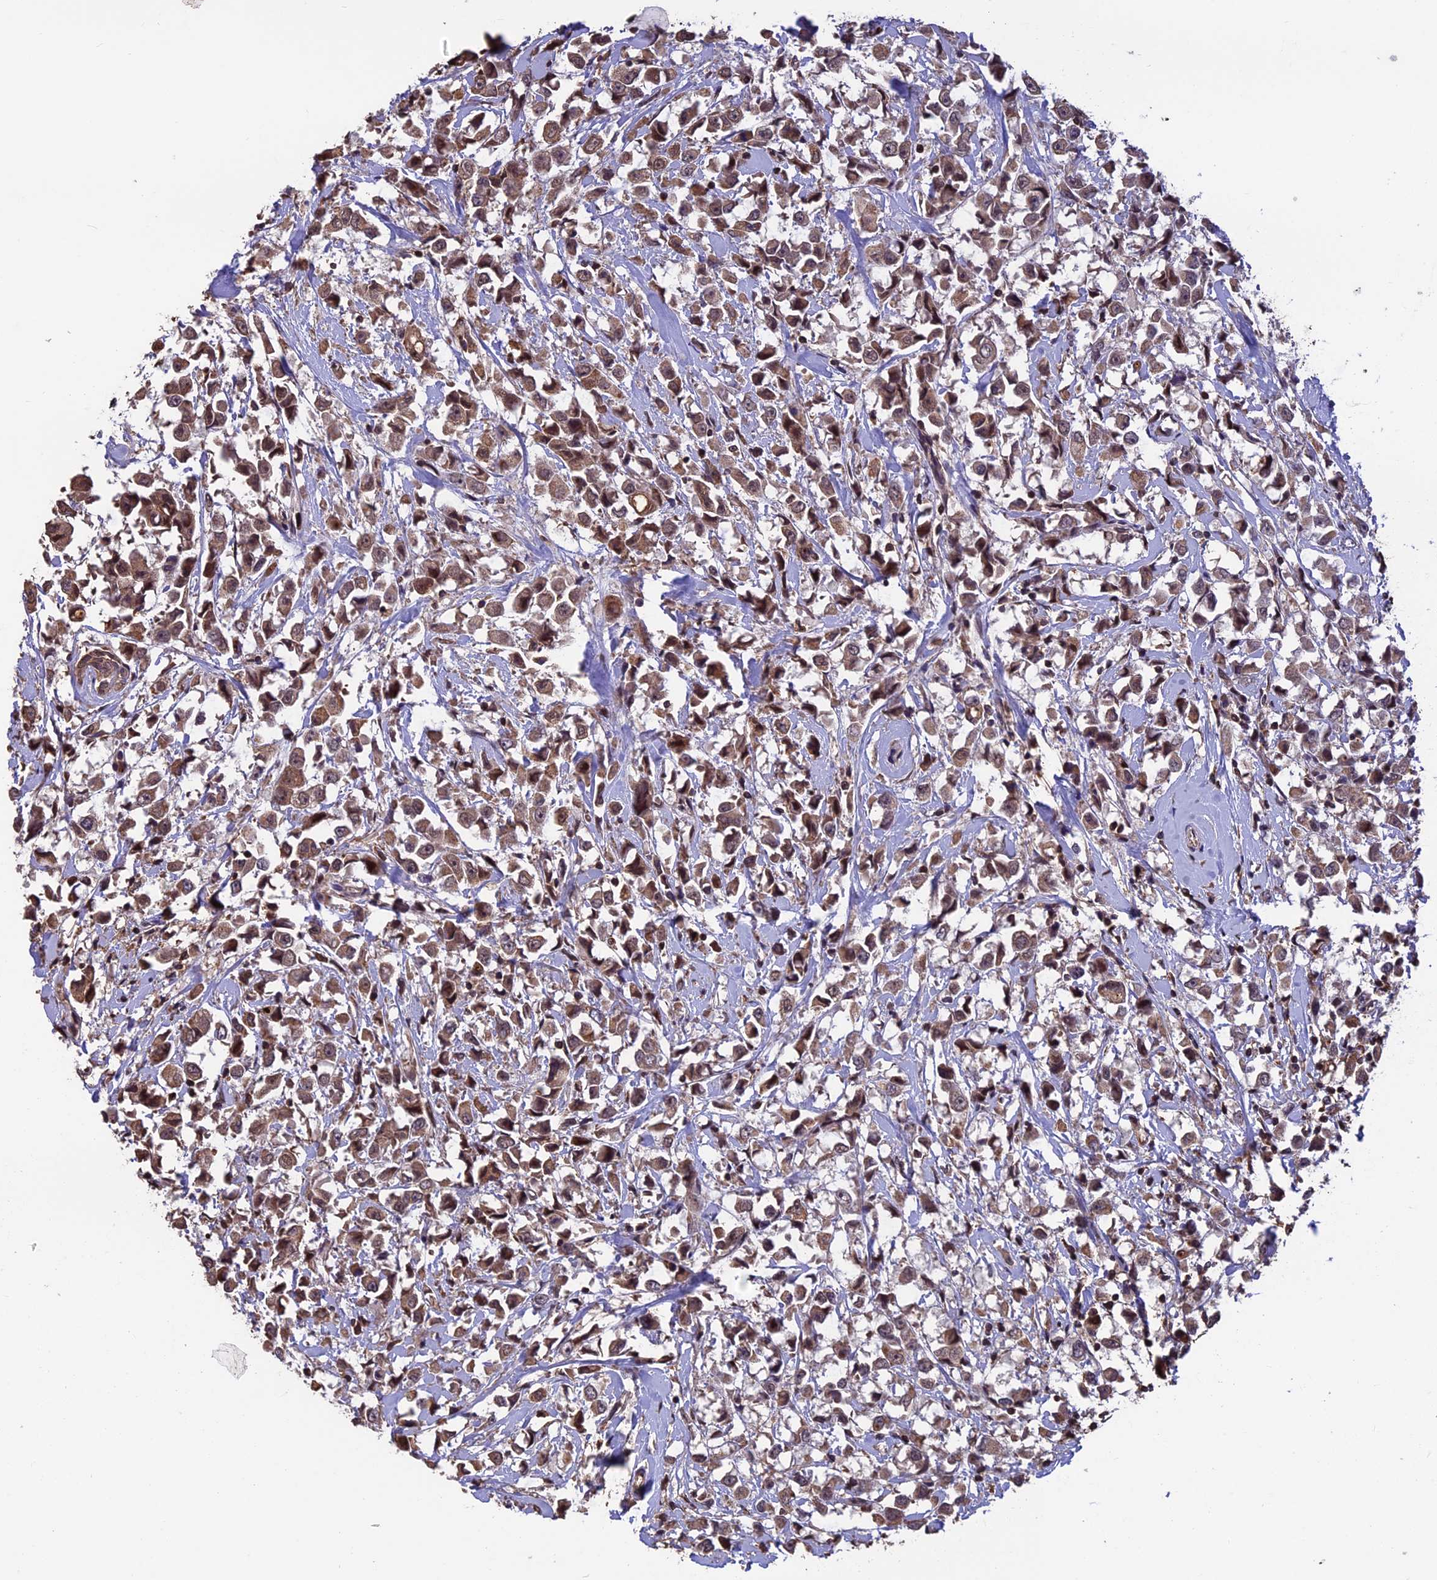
{"staining": {"intensity": "moderate", "quantity": ">75%", "location": "cytoplasmic/membranous"}, "tissue": "breast cancer", "cell_type": "Tumor cells", "image_type": "cancer", "snomed": [{"axis": "morphology", "description": "Duct carcinoma"}, {"axis": "topography", "description": "Breast"}], "caption": "This image exhibits breast infiltrating ductal carcinoma stained with immunohistochemistry (IHC) to label a protein in brown. The cytoplasmic/membranous of tumor cells show moderate positivity for the protein. Nuclei are counter-stained blue.", "gene": "PKD2L2", "patient": {"sex": "female", "age": 61}}